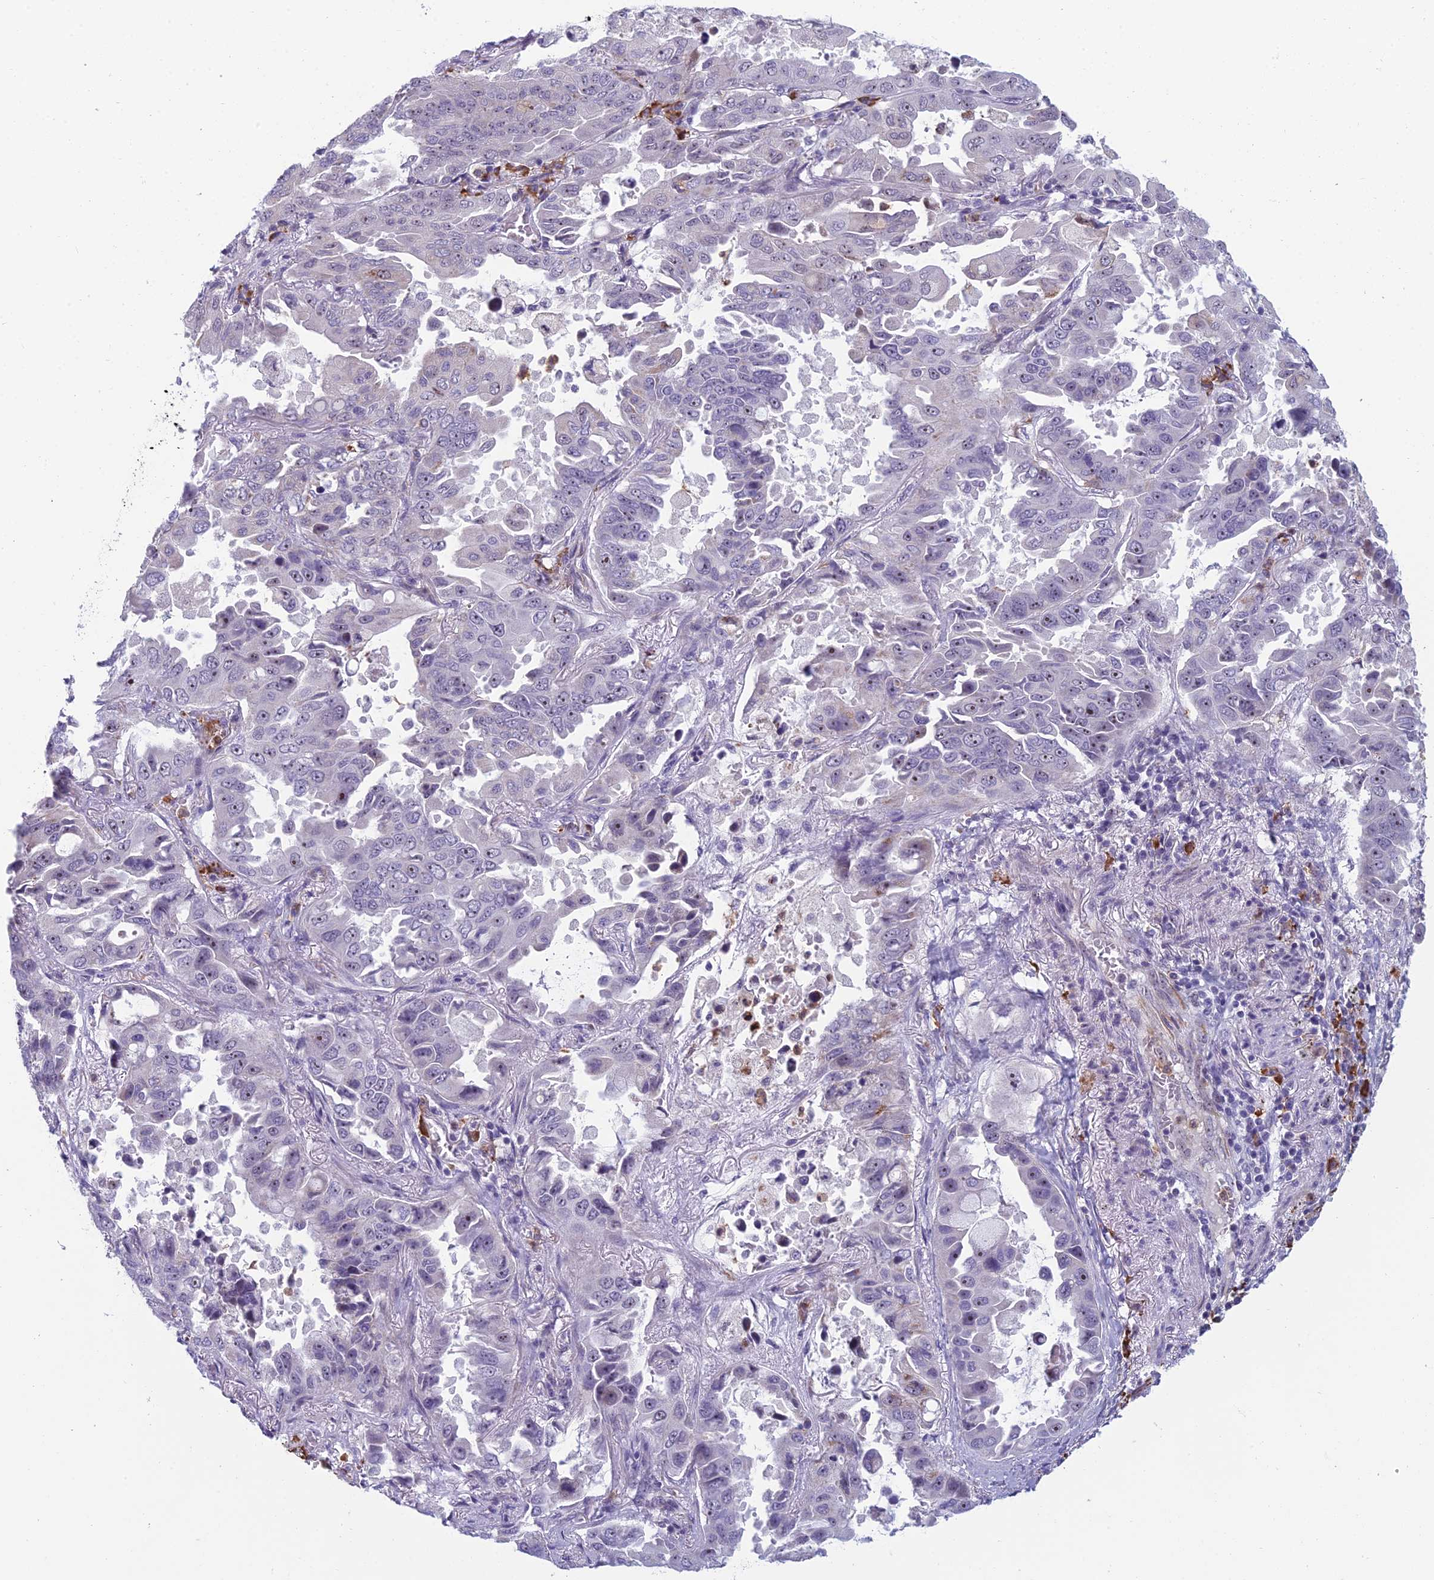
{"staining": {"intensity": "weak", "quantity": "<25%", "location": "nuclear"}, "tissue": "lung cancer", "cell_type": "Tumor cells", "image_type": "cancer", "snomed": [{"axis": "morphology", "description": "Adenocarcinoma, NOS"}, {"axis": "topography", "description": "Lung"}], "caption": "Protein analysis of lung cancer (adenocarcinoma) demonstrates no significant staining in tumor cells.", "gene": "NOC2L", "patient": {"sex": "male", "age": 64}}